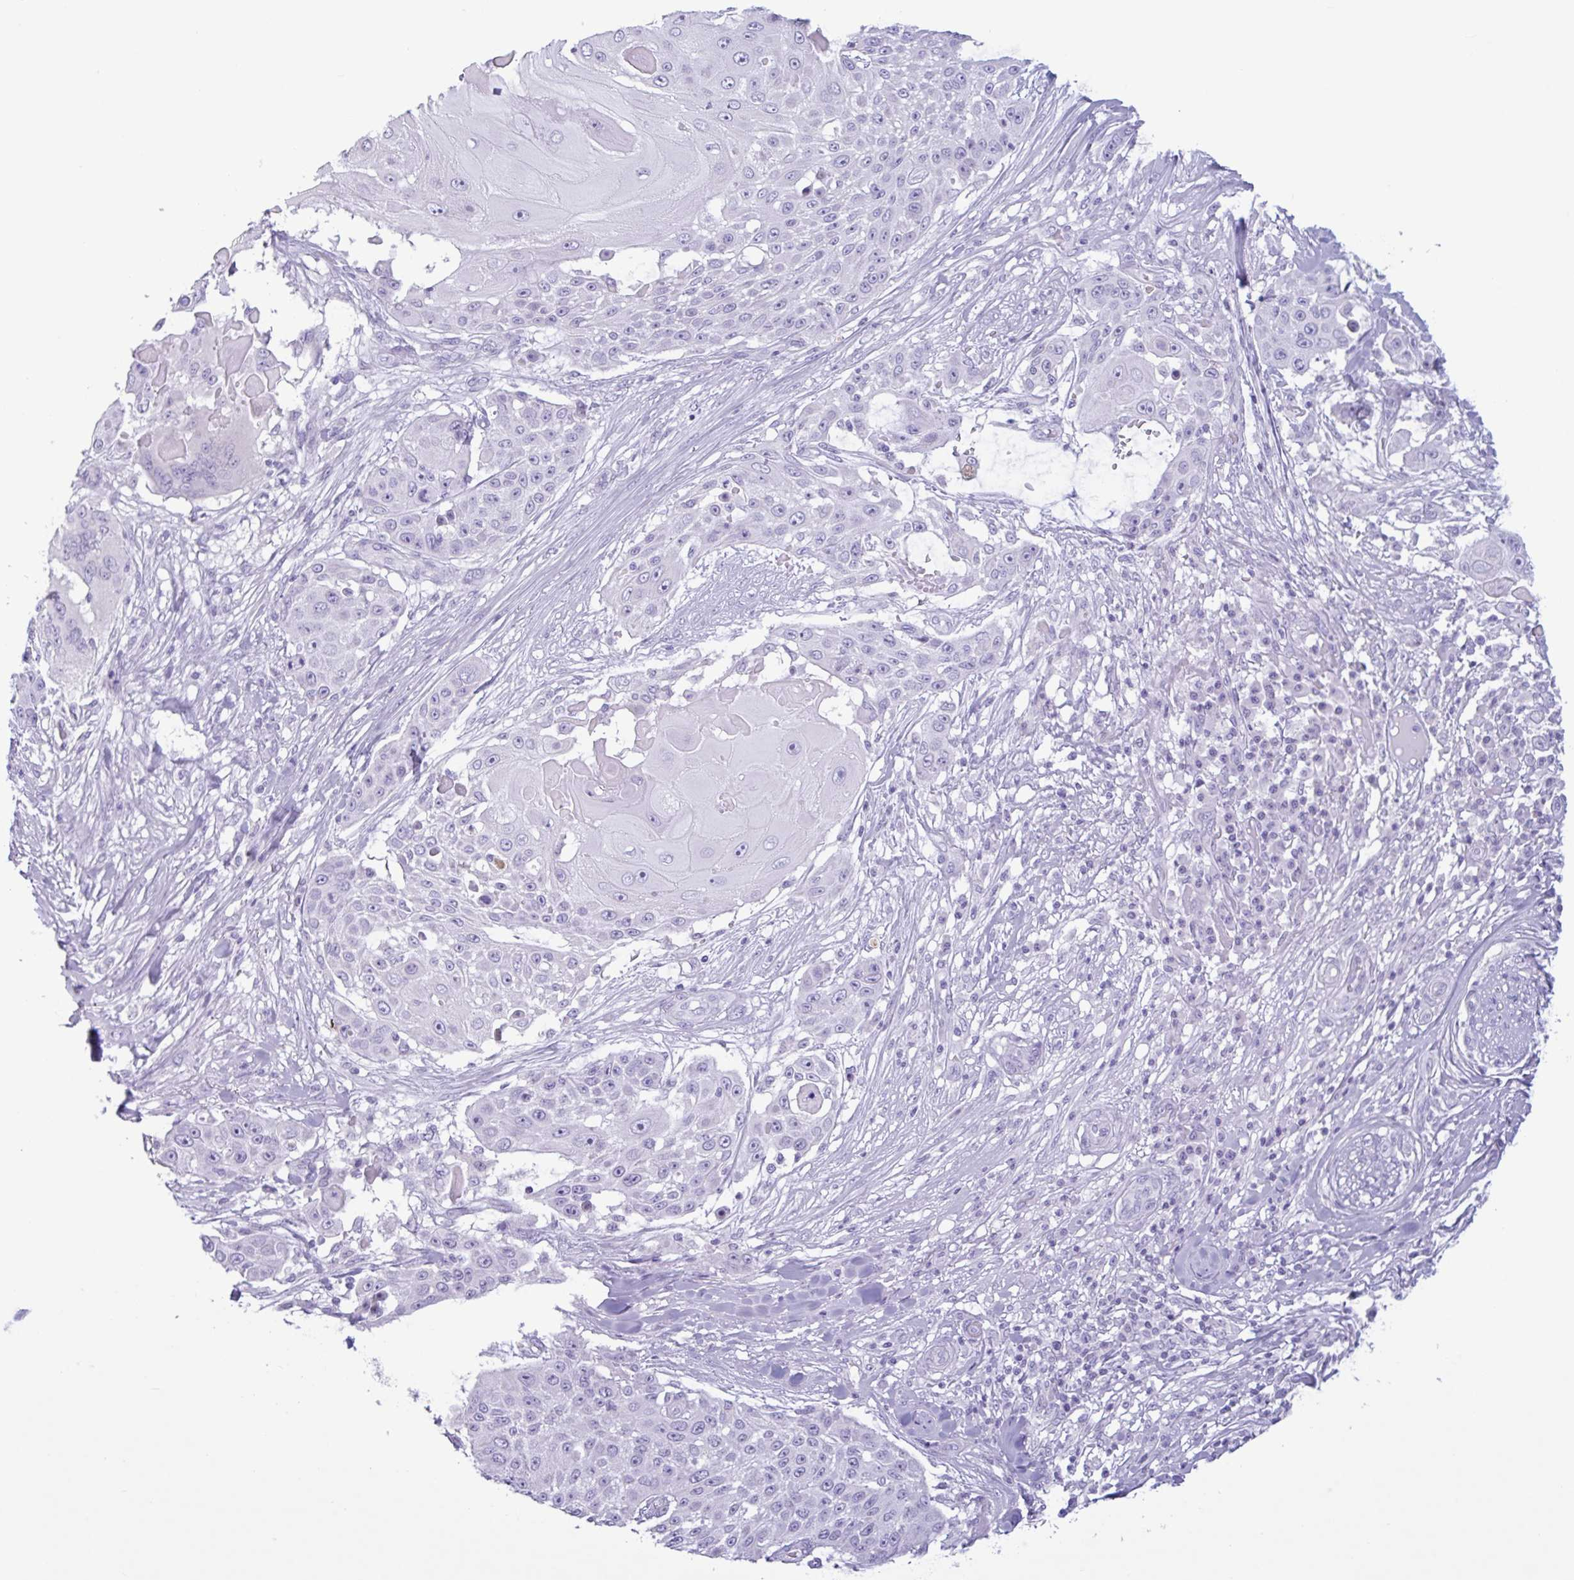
{"staining": {"intensity": "negative", "quantity": "none", "location": "none"}, "tissue": "skin cancer", "cell_type": "Tumor cells", "image_type": "cancer", "snomed": [{"axis": "morphology", "description": "Squamous cell carcinoma, NOS"}, {"axis": "topography", "description": "Skin"}], "caption": "Human skin cancer stained for a protein using immunohistochemistry (IHC) exhibits no positivity in tumor cells.", "gene": "CTSE", "patient": {"sex": "female", "age": 86}}